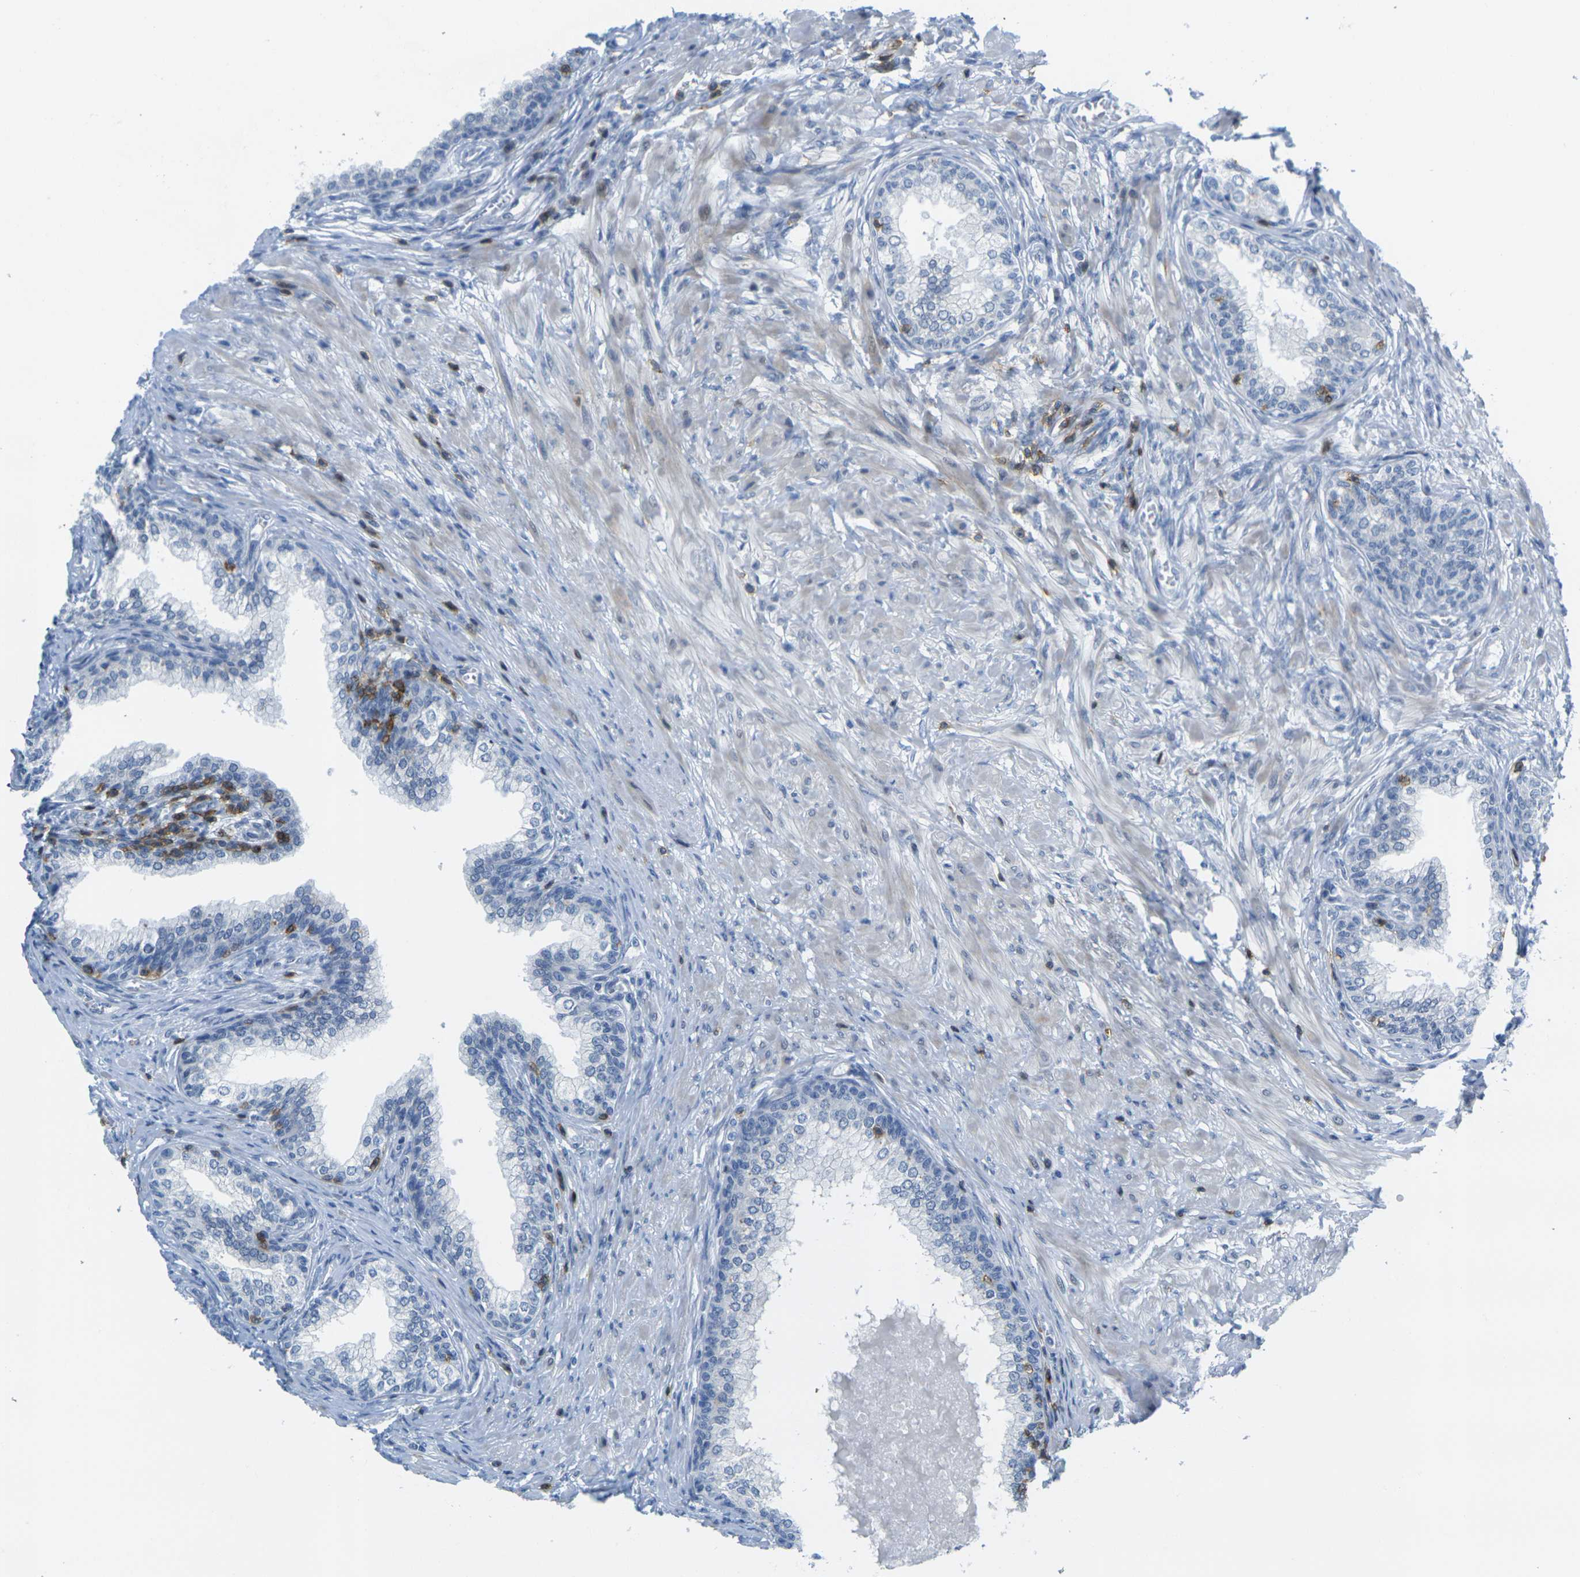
{"staining": {"intensity": "negative", "quantity": "none", "location": "none"}, "tissue": "prostate", "cell_type": "Glandular cells", "image_type": "normal", "snomed": [{"axis": "morphology", "description": "Normal tissue, NOS"}, {"axis": "morphology", "description": "Urothelial carcinoma, Low grade"}, {"axis": "topography", "description": "Urinary bladder"}, {"axis": "topography", "description": "Prostate"}], "caption": "DAB immunohistochemical staining of normal human prostate demonstrates no significant positivity in glandular cells. The staining was performed using DAB (3,3'-diaminobenzidine) to visualize the protein expression in brown, while the nuclei were stained in blue with hematoxylin (Magnification: 20x).", "gene": "CD3D", "patient": {"sex": "male", "age": 60}}